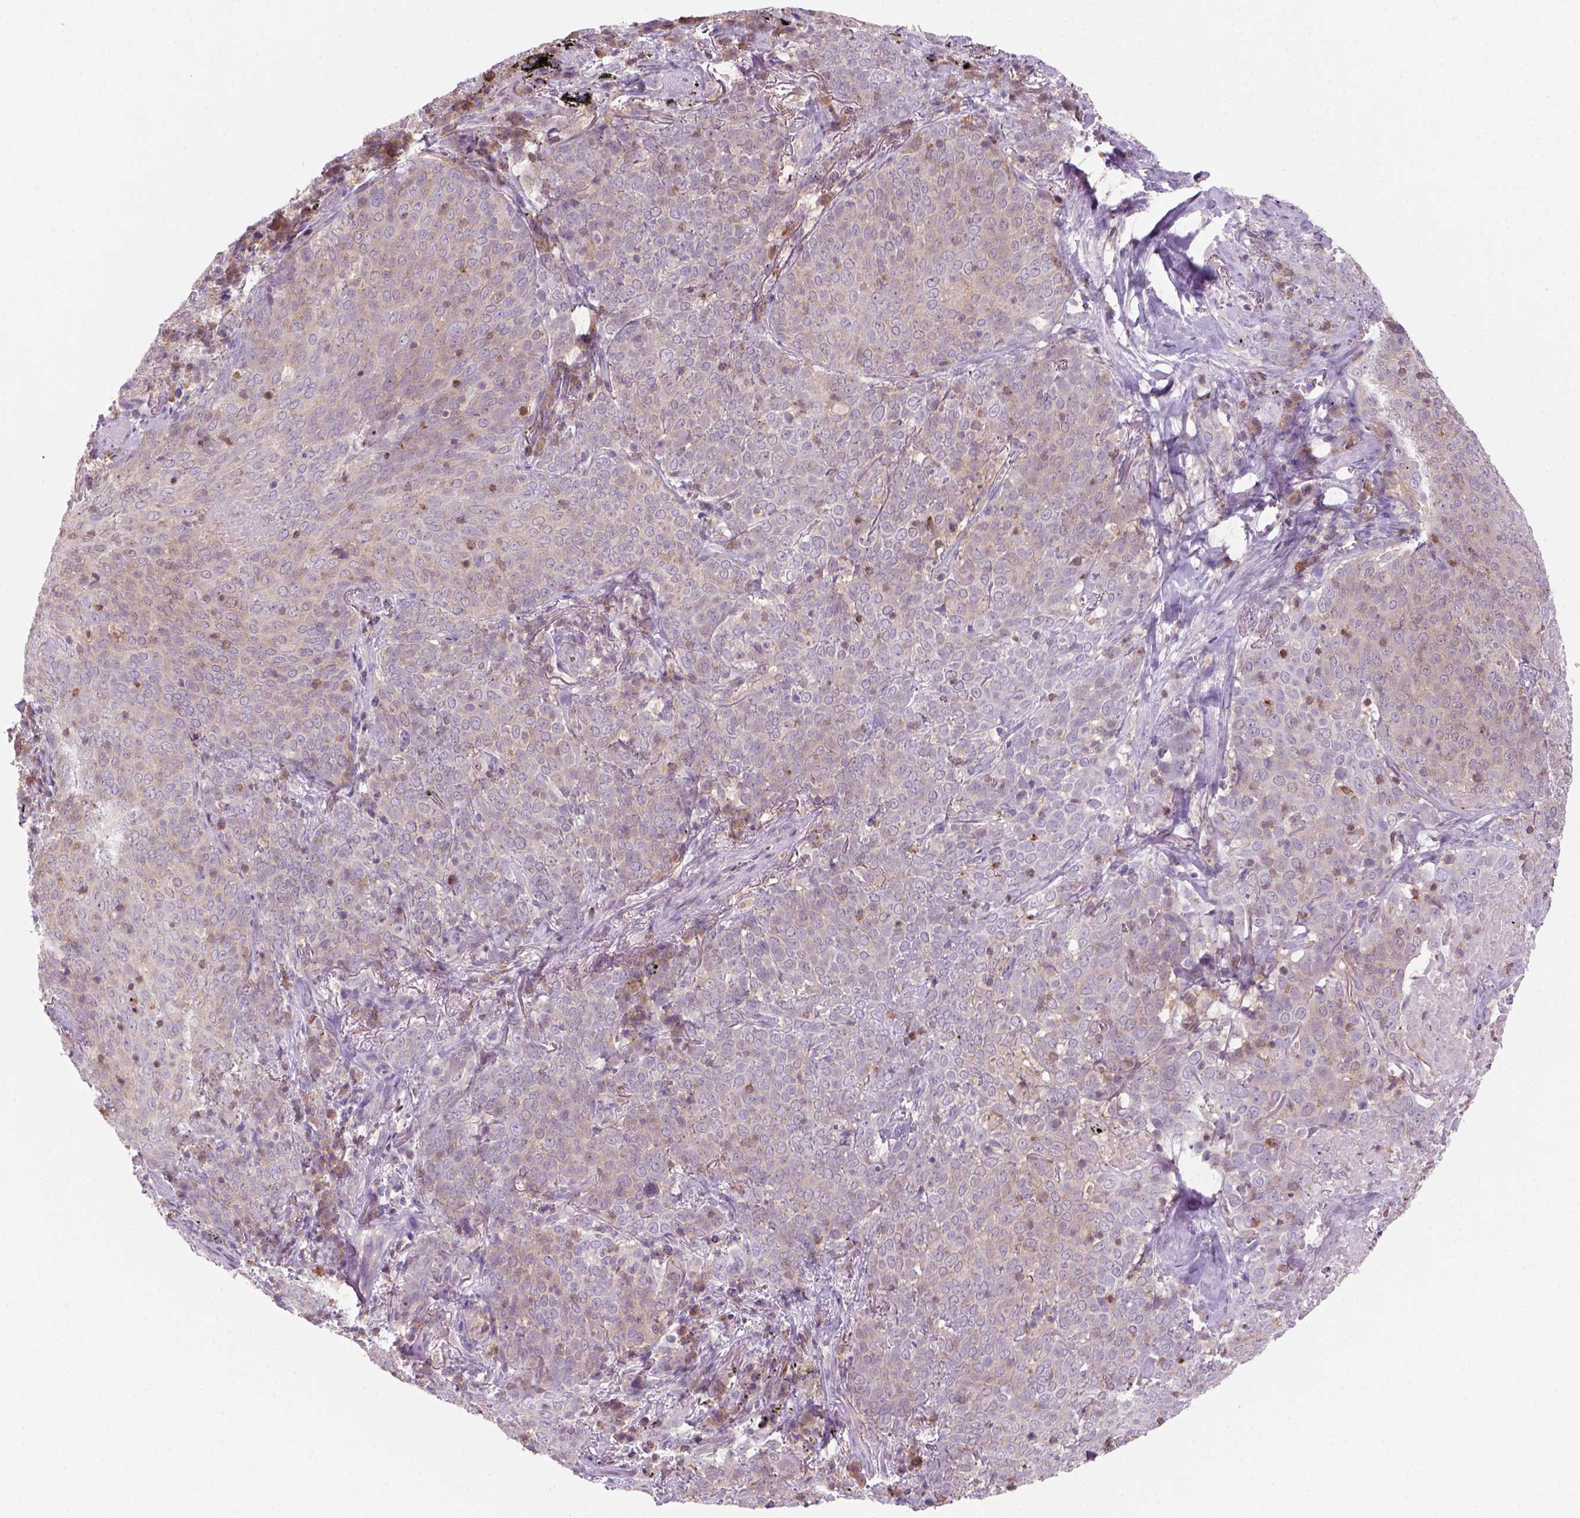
{"staining": {"intensity": "negative", "quantity": "none", "location": "none"}, "tissue": "lung cancer", "cell_type": "Tumor cells", "image_type": "cancer", "snomed": [{"axis": "morphology", "description": "Squamous cell carcinoma, NOS"}, {"axis": "topography", "description": "Lung"}], "caption": "This is a micrograph of immunohistochemistry staining of lung squamous cell carcinoma, which shows no expression in tumor cells. (Stains: DAB IHC with hematoxylin counter stain, Microscopy: brightfield microscopy at high magnification).", "gene": "GOT1", "patient": {"sex": "male", "age": 82}}